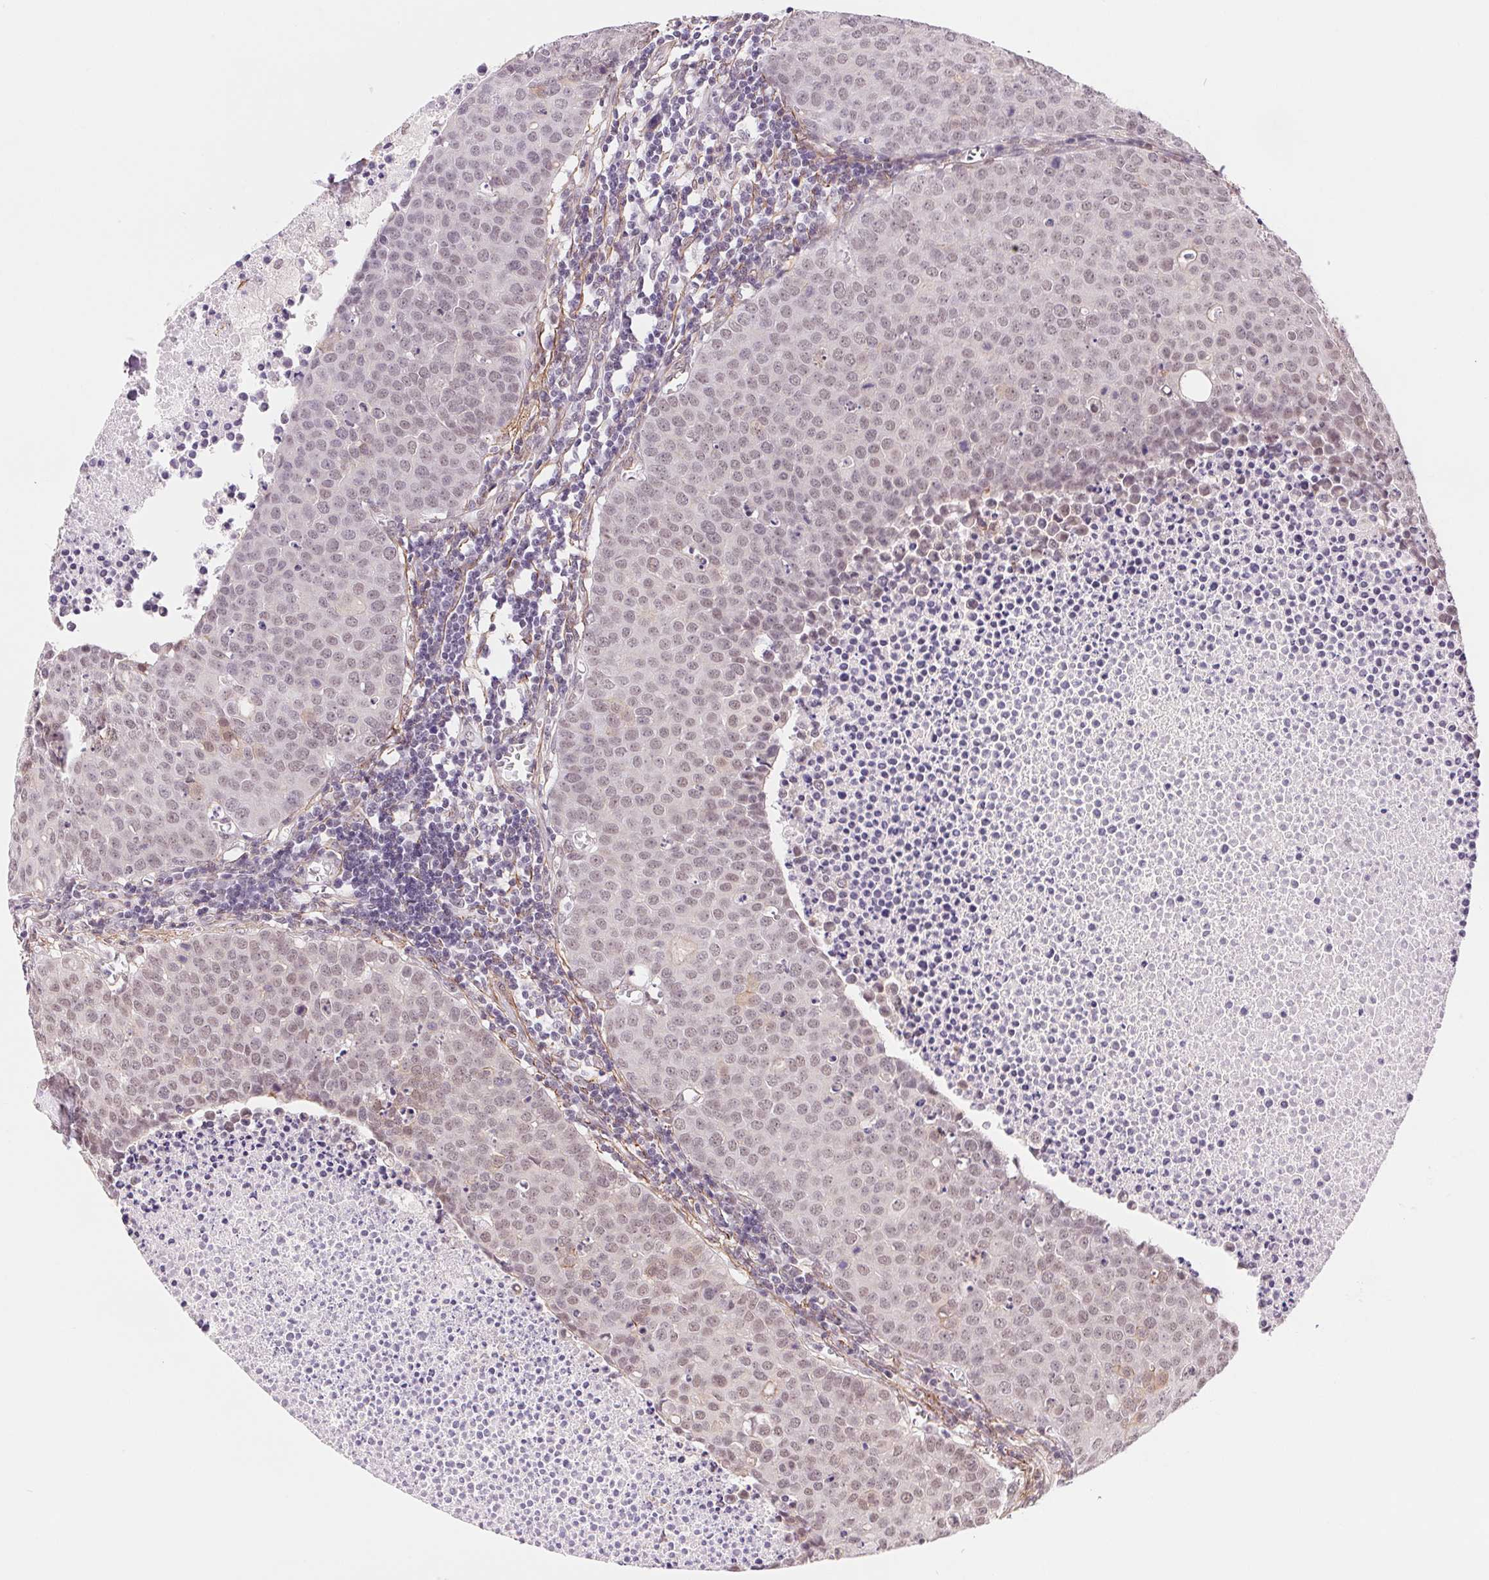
{"staining": {"intensity": "weak", "quantity": "<25%", "location": "nuclear"}, "tissue": "carcinoid", "cell_type": "Tumor cells", "image_type": "cancer", "snomed": [{"axis": "morphology", "description": "Carcinoid, malignant, NOS"}, {"axis": "topography", "description": "Colon"}], "caption": "IHC image of neoplastic tissue: malignant carcinoid stained with DAB shows no significant protein staining in tumor cells.", "gene": "BCAT1", "patient": {"sex": "male", "age": 81}}